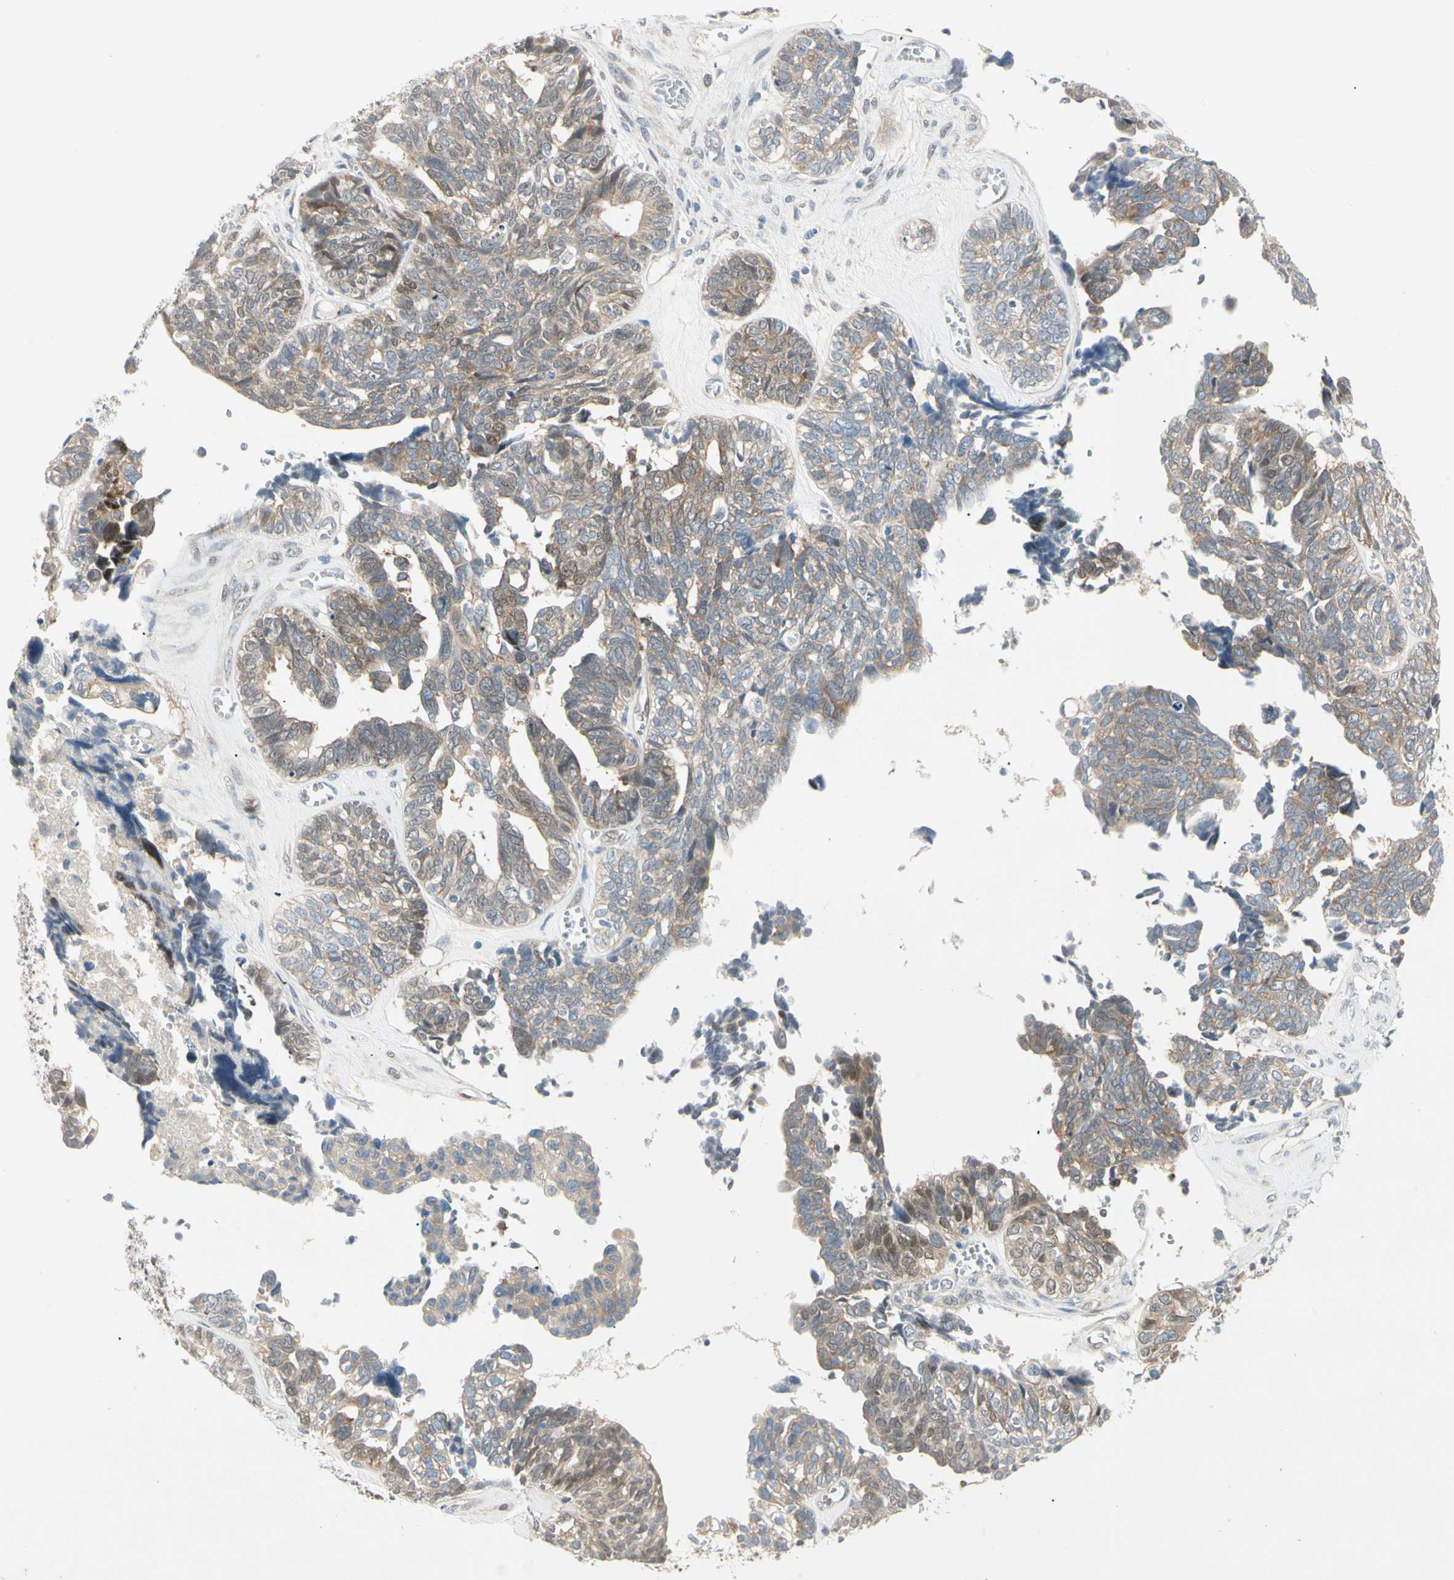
{"staining": {"intensity": "weak", "quantity": ">75%", "location": "cytoplasmic/membranous"}, "tissue": "ovarian cancer", "cell_type": "Tumor cells", "image_type": "cancer", "snomed": [{"axis": "morphology", "description": "Cystadenocarcinoma, serous, NOS"}, {"axis": "topography", "description": "Ovary"}], "caption": "IHC (DAB (3,3'-diaminobenzidine)) staining of ovarian cancer exhibits weak cytoplasmic/membranous protein staining in about >75% of tumor cells.", "gene": "IL1R1", "patient": {"sex": "female", "age": 79}}